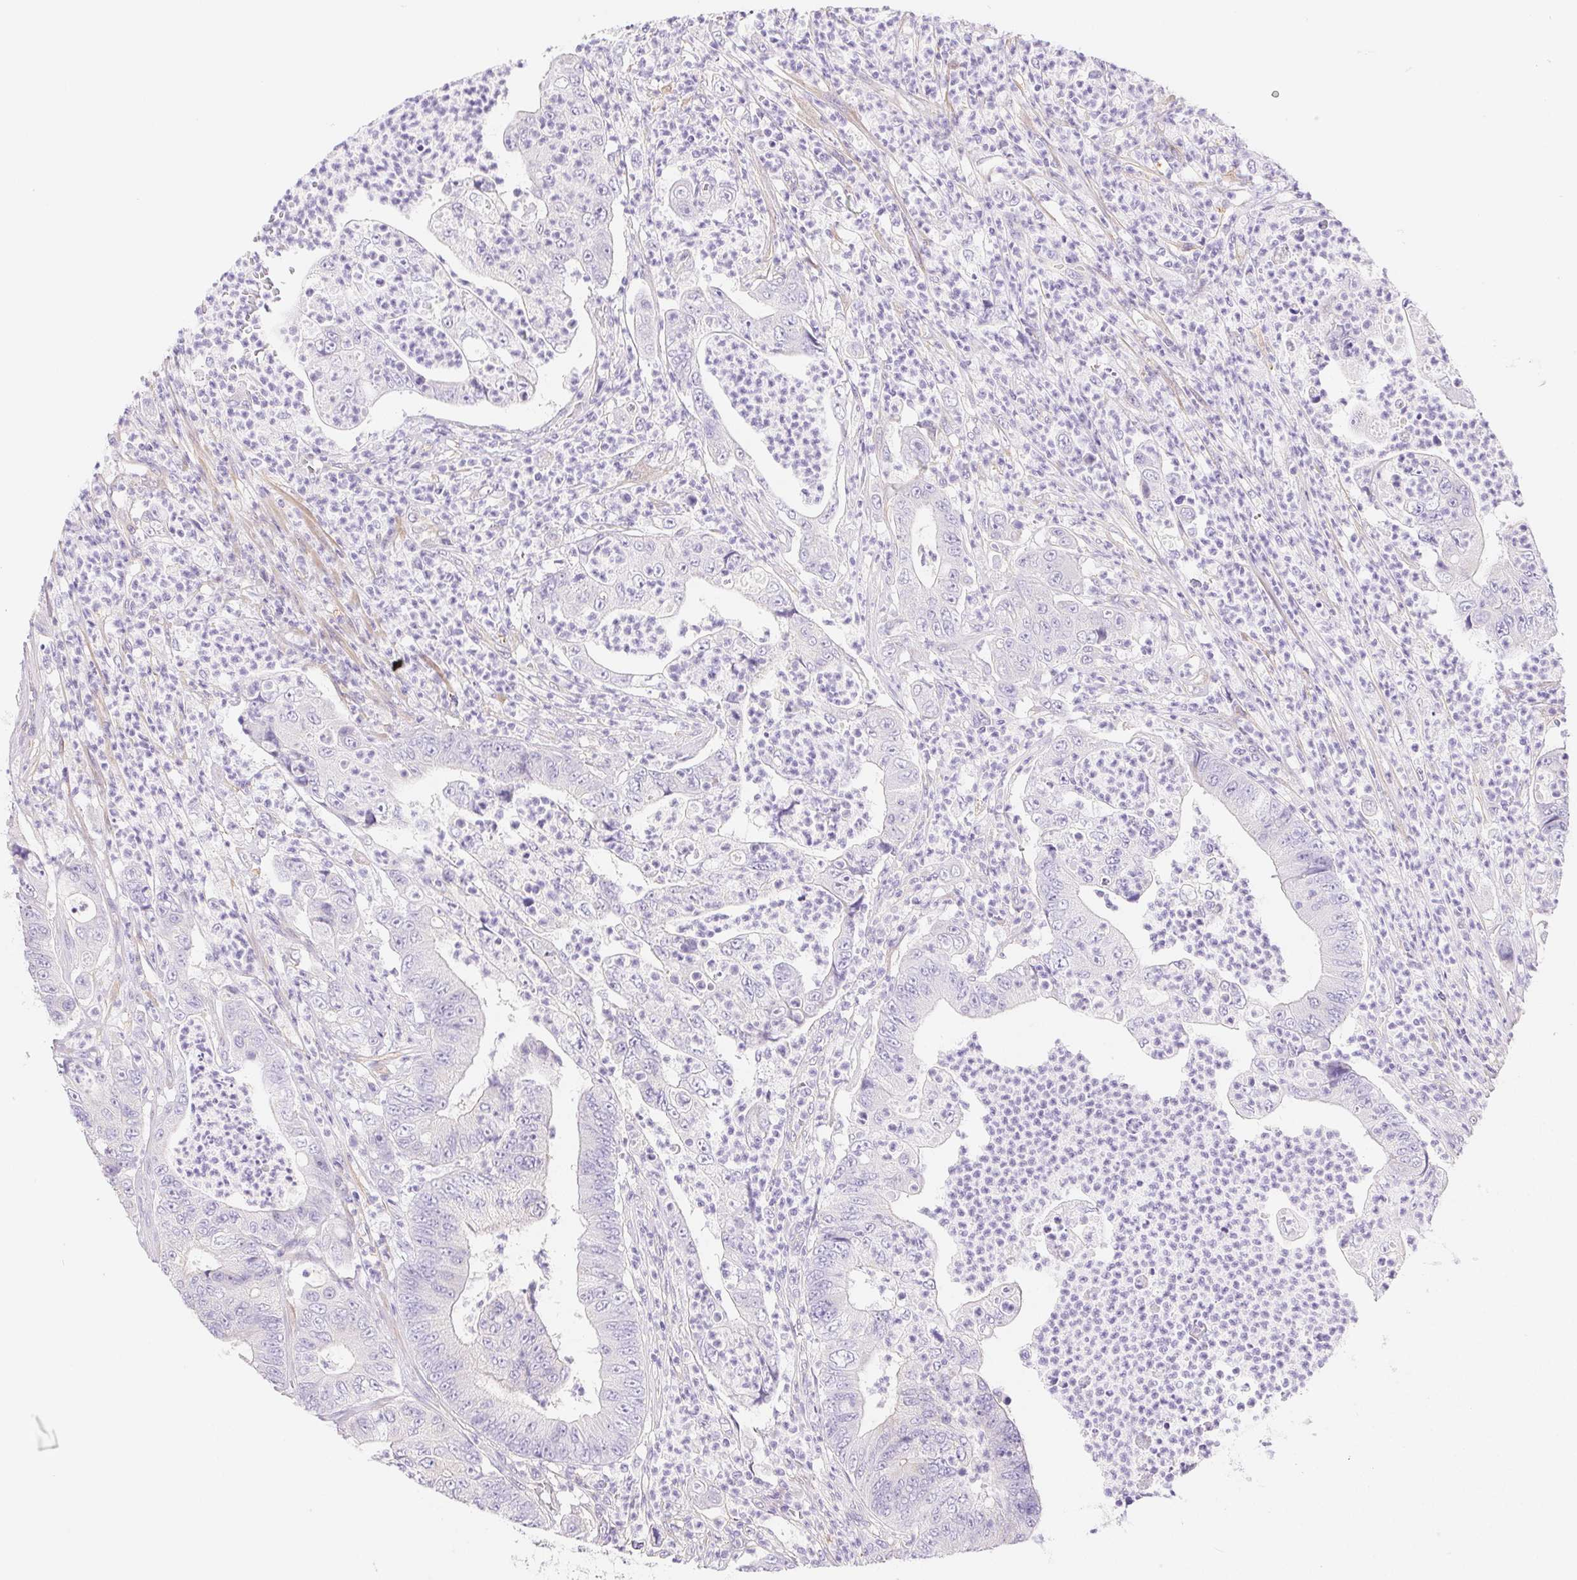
{"staining": {"intensity": "negative", "quantity": "none", "location": "none"}, "tissue": "colorectal cancer", "cell_type": "Tumor cells", "image_type": "cancer", "snomed": [{"axis": "morphology", "description": "Adenocarcinoma, NOS"}, {"axis": "topography", "description": "Colon"}], "caption": "This is a image of IHC staining of colorectal cancer, which shows no positivity in tumor cells. (Stains: DAB (3,3'-diaminobenzidine) immunohistochemistry with hematoxylin counter stain, Microscopy: brightfield microscopy at high magnification).", "gene": "PNLIP", "patient": {"sex": "female", "age": 48}}